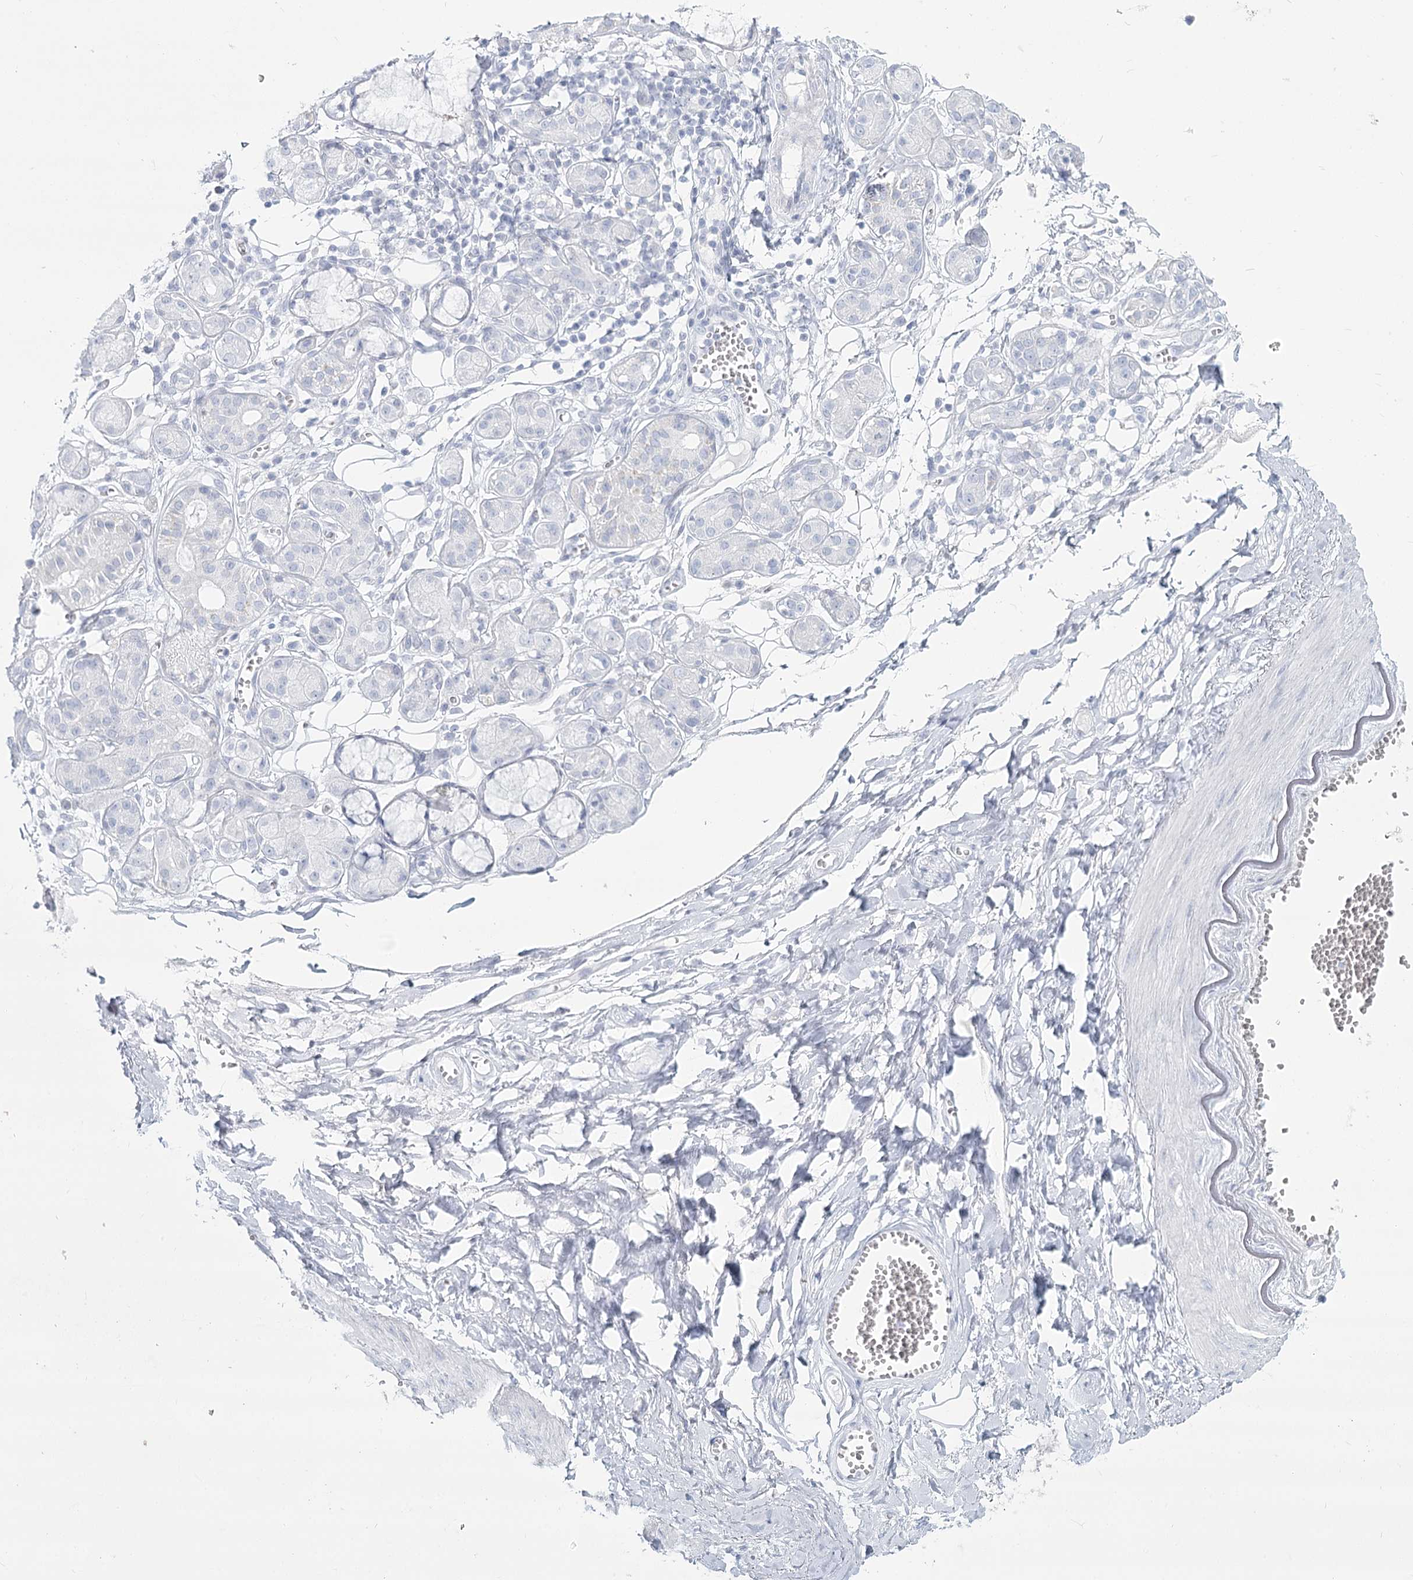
{"staining": {"intensity": "negative", "quantity": "none", "location": "none"}, "tissue": "adipose tissue", "cell_type": "Adipocytes", "image_type": "normal", "snomed": [{"axis": "morphology", "description": "Normal tissue, NOS"}, {"axis": "morphology", "description": "Inflammation, NOS"}, {"axis": "topography", "description": "Salivary gland"}, {"axis": "topography", "description": "Peripheral nerve tissue"}], "caption": "This is a photomicrograph of immunohistochemistry (IHC) staining of normal adipose tissue, which shows no positivity in adipocytes. The staining was performed using DAB to visualize the protein expression in brown, while the nuclei were stained in blue with hematoxylin (Magnification: 20x).", "gene": "SLC6A19", "patient": {"sex": "female", "age": 75}}